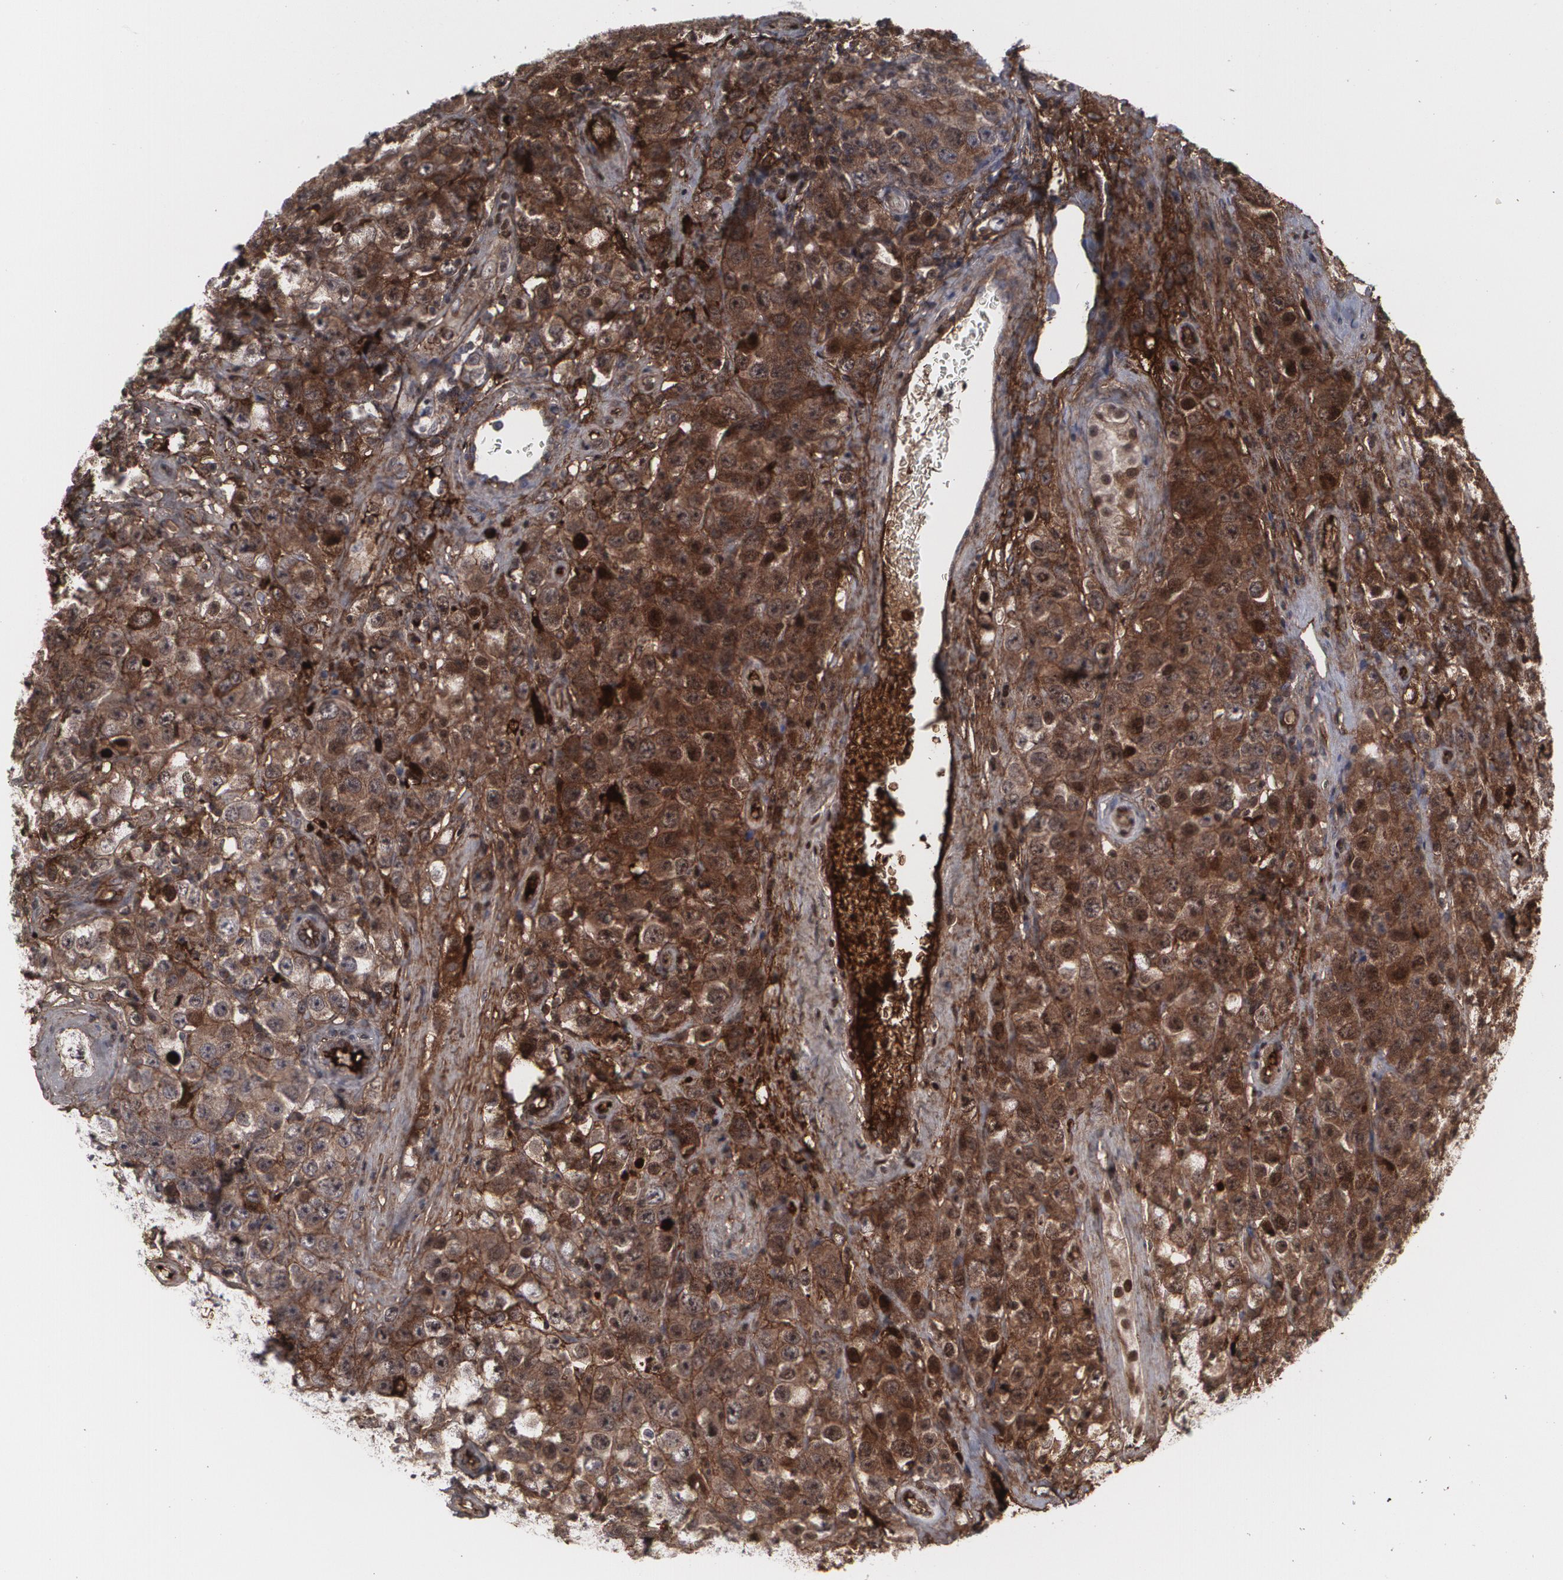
{"staining": {"intensity": "weak", "quantity": "25%-75%", "location": "cytoplasmic/membranous"}, "tissue": "testis cancer", "cell_type": "Tumor cells", "image_type": "cancer", "snomed": [{"axis": "morphology", "description": "Seminoma, NOS"}, {"axis": "topography", "description": "Testis"}], "caption": "A high-resolution micrograph shows IHC staining of testis cancer, which exhibits weak cytoplasmic/membranous positivity in approximately 25%-75% of tumor cells.", "gene": "LRG1", "patient": {"sex": "male", "age": 52}}